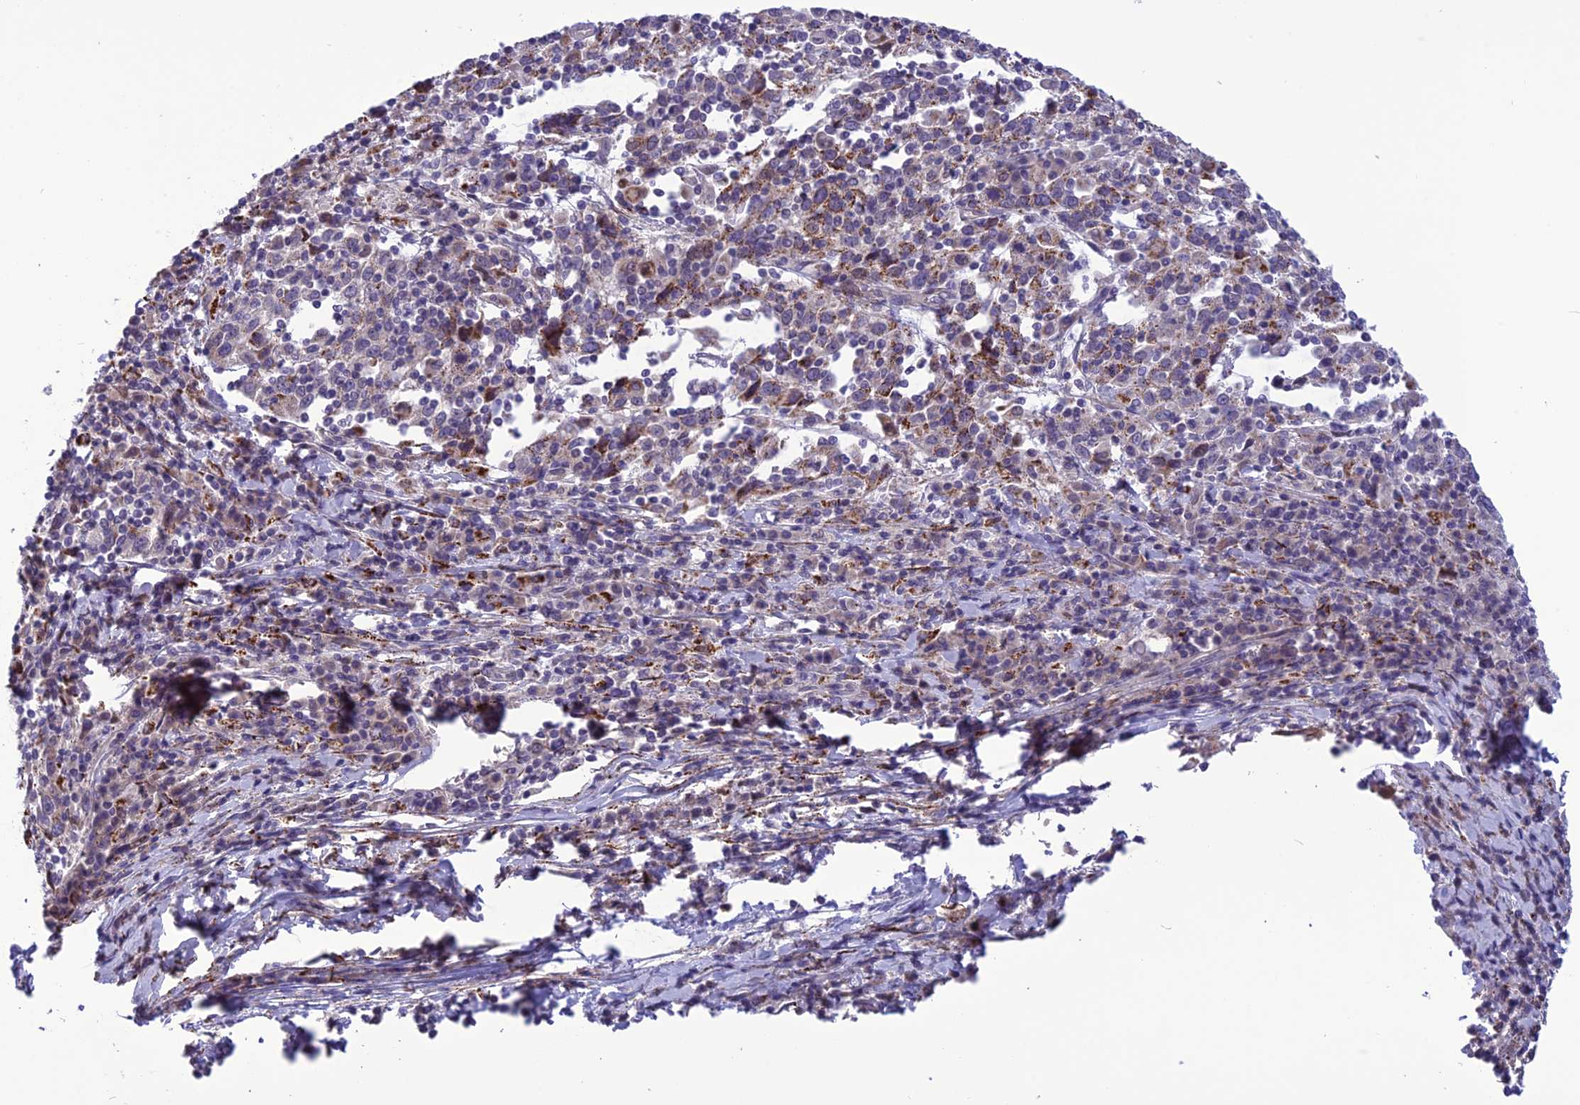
{"staining": {"intensity": "moderate", "quantity": "<25%", "location": "cytoplasmic/membranous"}, "tissue": "cervical cancer", "cell_type": "Tumor cells", "image_type": "cancer", "snomed": [{"axis": "morphology", "description": "Squamous cell carcinoma, NOS"}, {"axis": "topography", "description": "Cervix"}], "caption": "Protein analysis of cervical squamous cell carcinoma tissue reveals moderate cytoplasmic/membranous expression in about <25% of tumor cells.", "gene": "PSMF1", "patient": {"sex": "female", "age": 46}}